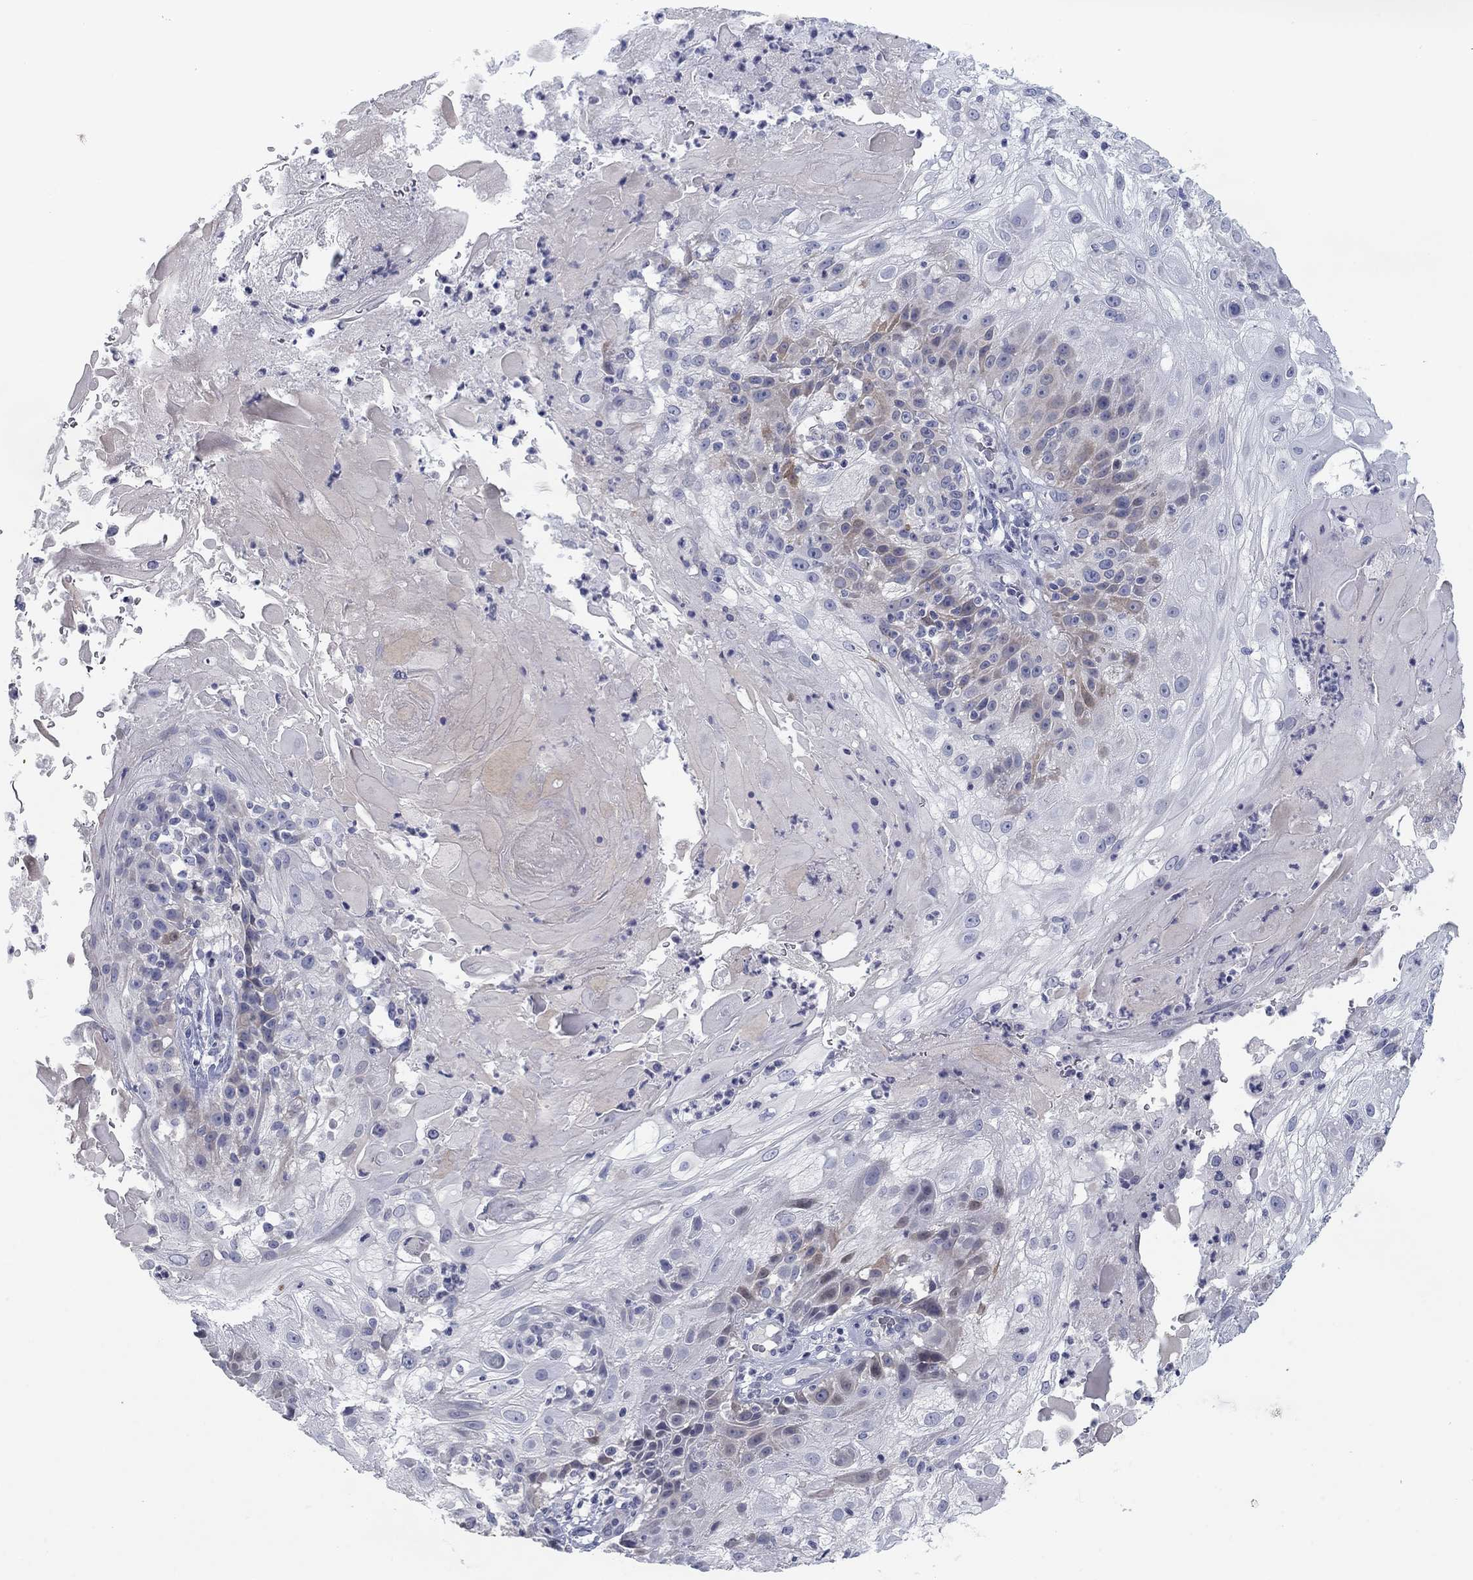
{"staining": {"intensity": "weak", "quantity": "25%-75%", "location": "cytoplasmic/membranous"}, "tissue": "skin cancer", "cell_type": "Tumor cells", "image_type": "cancer", "snomed": [{"axis": "morphology", "description": "Normal tissue, NOS"}, {"axis": "morphology", "description": "Squamous cell carcinoma, NOS"}, {"axis": "topography", "description": "Skin"}], "caption": "Squamous cell carcinoma (skin) stained with a protein marker exhibits weak staining in tumor cells.", "gene": "CALB1", "patient": {"sex": "female", "age": 83}}